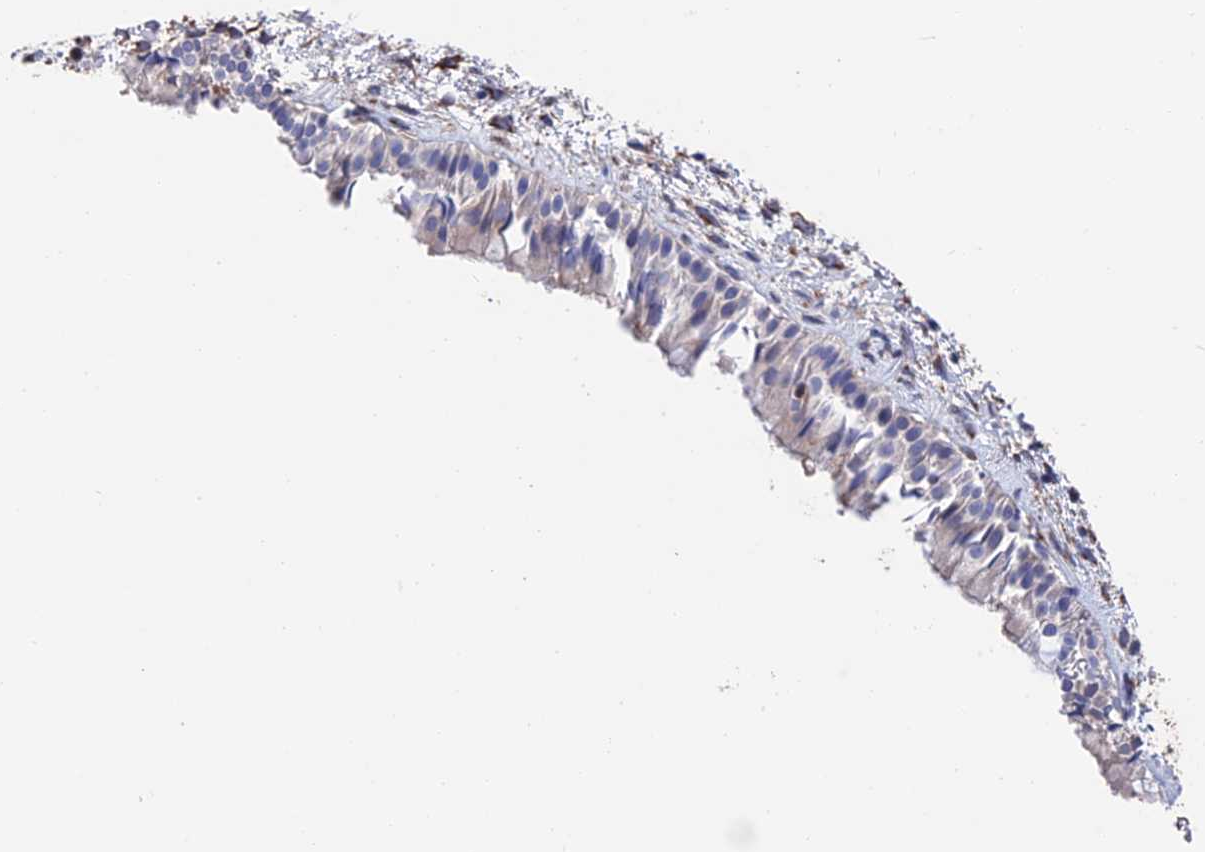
{"staining": {"intensity": "weak", "quantity": "<25%", "location": "cytoplasmic/membranous"}, "tissue": "nasopharynx", "cell_type": "Respiratory epithelial cells", "image_type": "normal", "snomed": [{"axis": "morphology", "description": "Normal tissue, NOS"}, {"axis": "topography", "description": "Nasopharynx"}], "caption": "Micrograph shows no protein expression in respiratory epithelial cells of unremarkable nasopharynx.", "gene": "HPF1", "patient": {"sex": "male", "age": 22}}